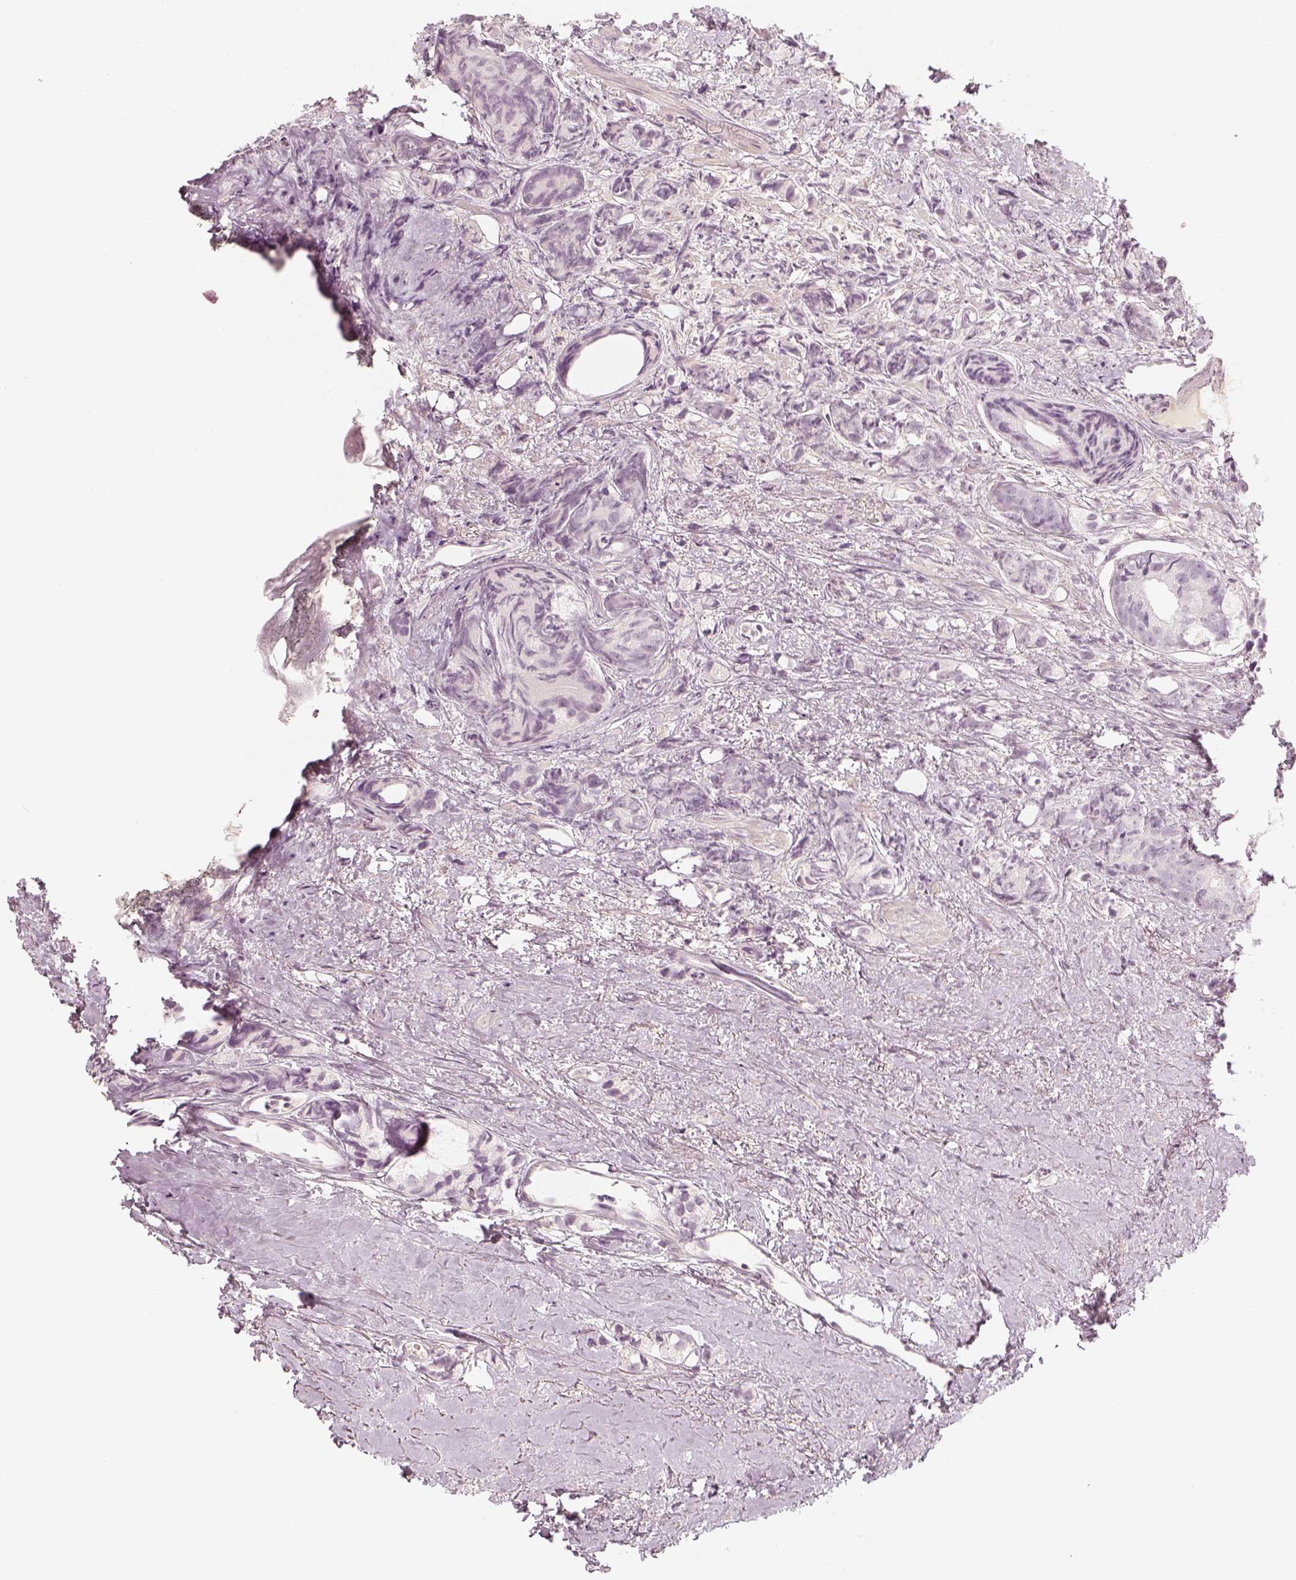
{"staining": {"intensity": "negative", "quantity": "none", "location": "none"}, "tissue": "prostate cancer", "cell_type": "Tumor cells", "image_type": "cancer", "snomed": [{"axis": "morphology", "description": "Adenocarcinoma, High grade"}, {"axis": "topography", "description": "Prostate"}], "caption": "DAB (3,3'-diaminobenzidine) immunohistochemical staining of human prostate cancer (high-grade adenocarcinoma) shows no significant positivity in tumor cells.", "gene": "DSG4", "patient": {"sex": "male", "age": 81}}